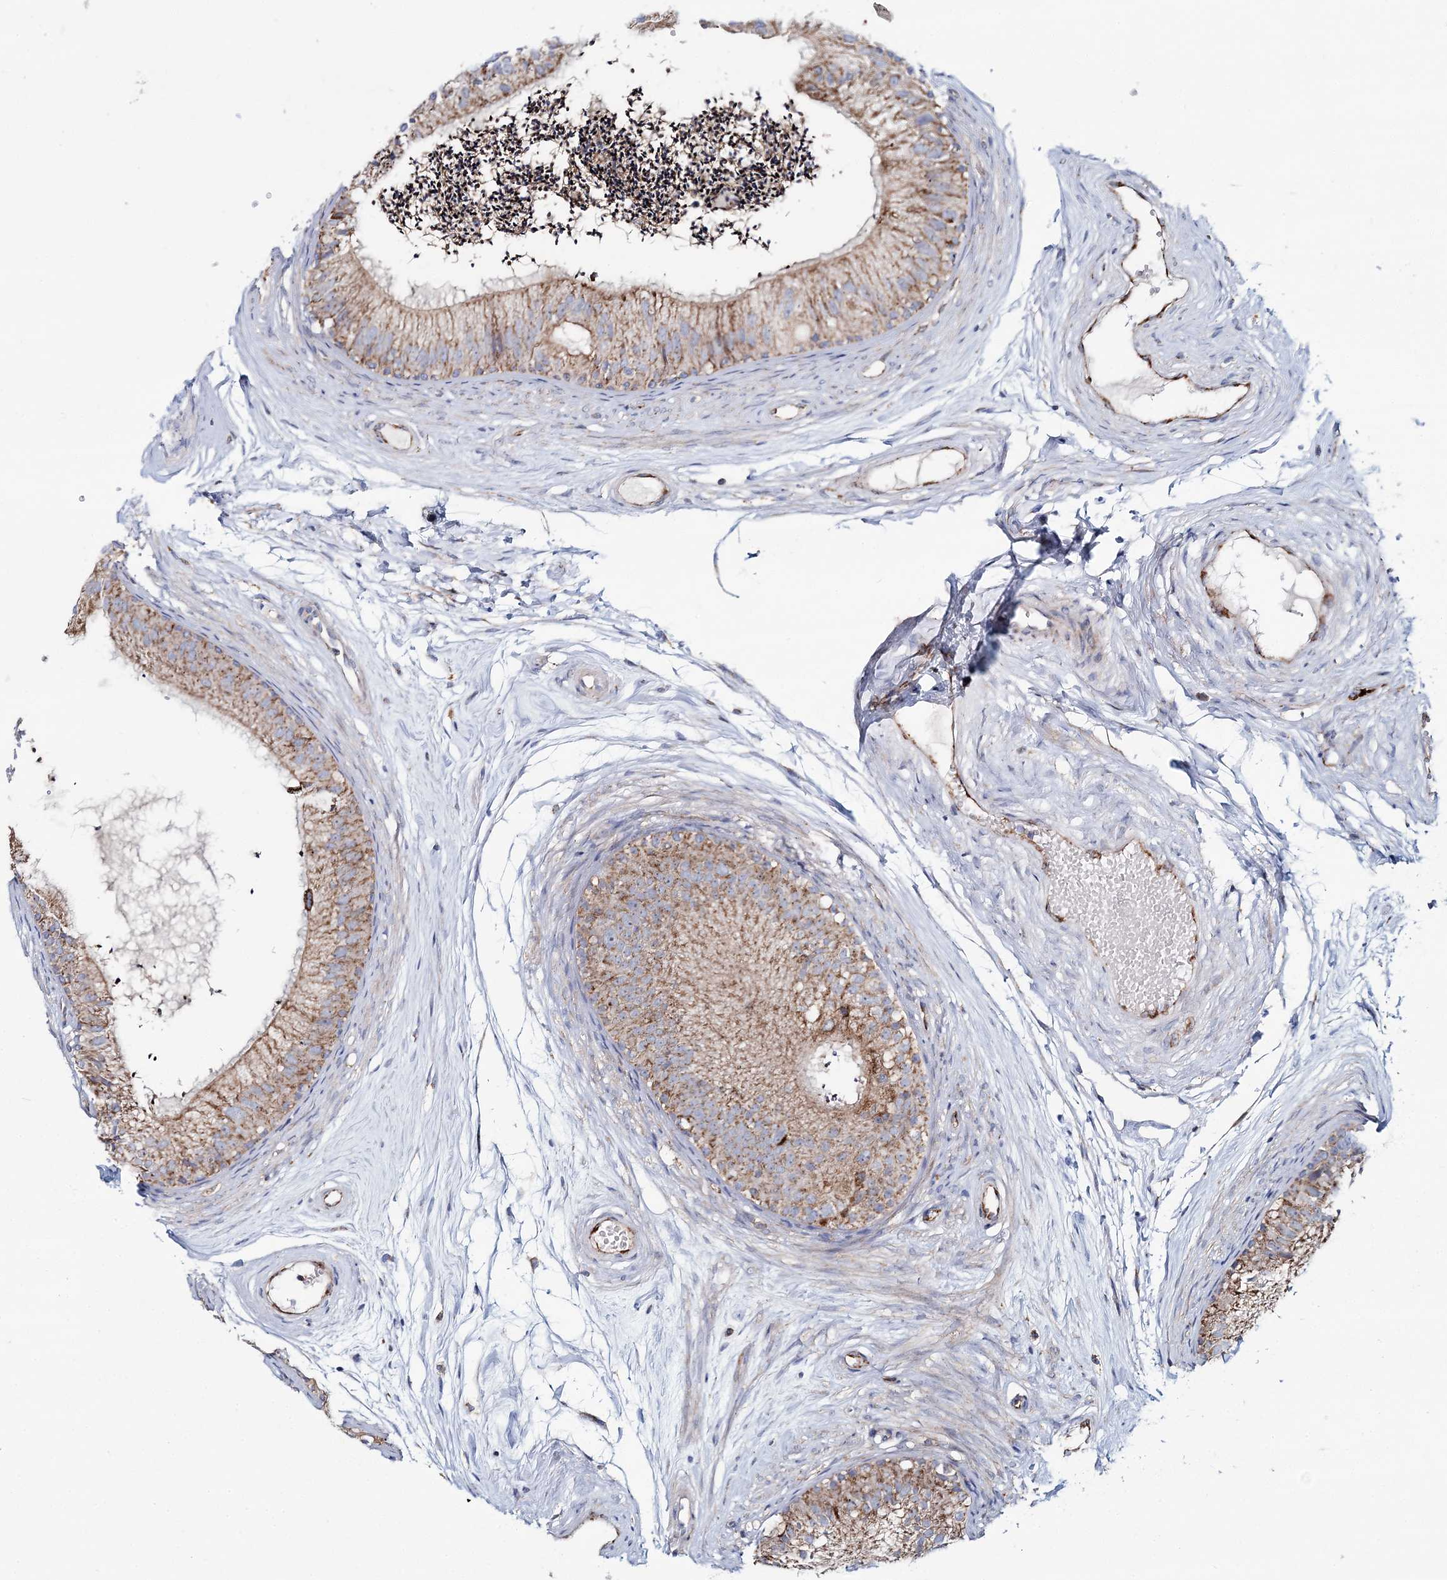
{"staining": {"intensity": "moderate", "quantity": ">75%", "location": "cytoplasmic/membranous"}, "tissue": "epididymis", "cell_type": "Glandular cells", "image_type": "normal", "snomed": [{"axis": "morphology", "description": "Normal tissue, NOS"}, {"axis": "topography", "description": "Epididymis"}], "caption": "Normal epididymis was stained to show a protein in brown. There is medium levels of moderate cytoplasmic/membranous expression in approximately >75% of glandular cells. (Brightfield microscopy of DAB IHC at high magnification).", "gene": "ARHGAP6", "patient": {"sex": "male", "age": 56}}